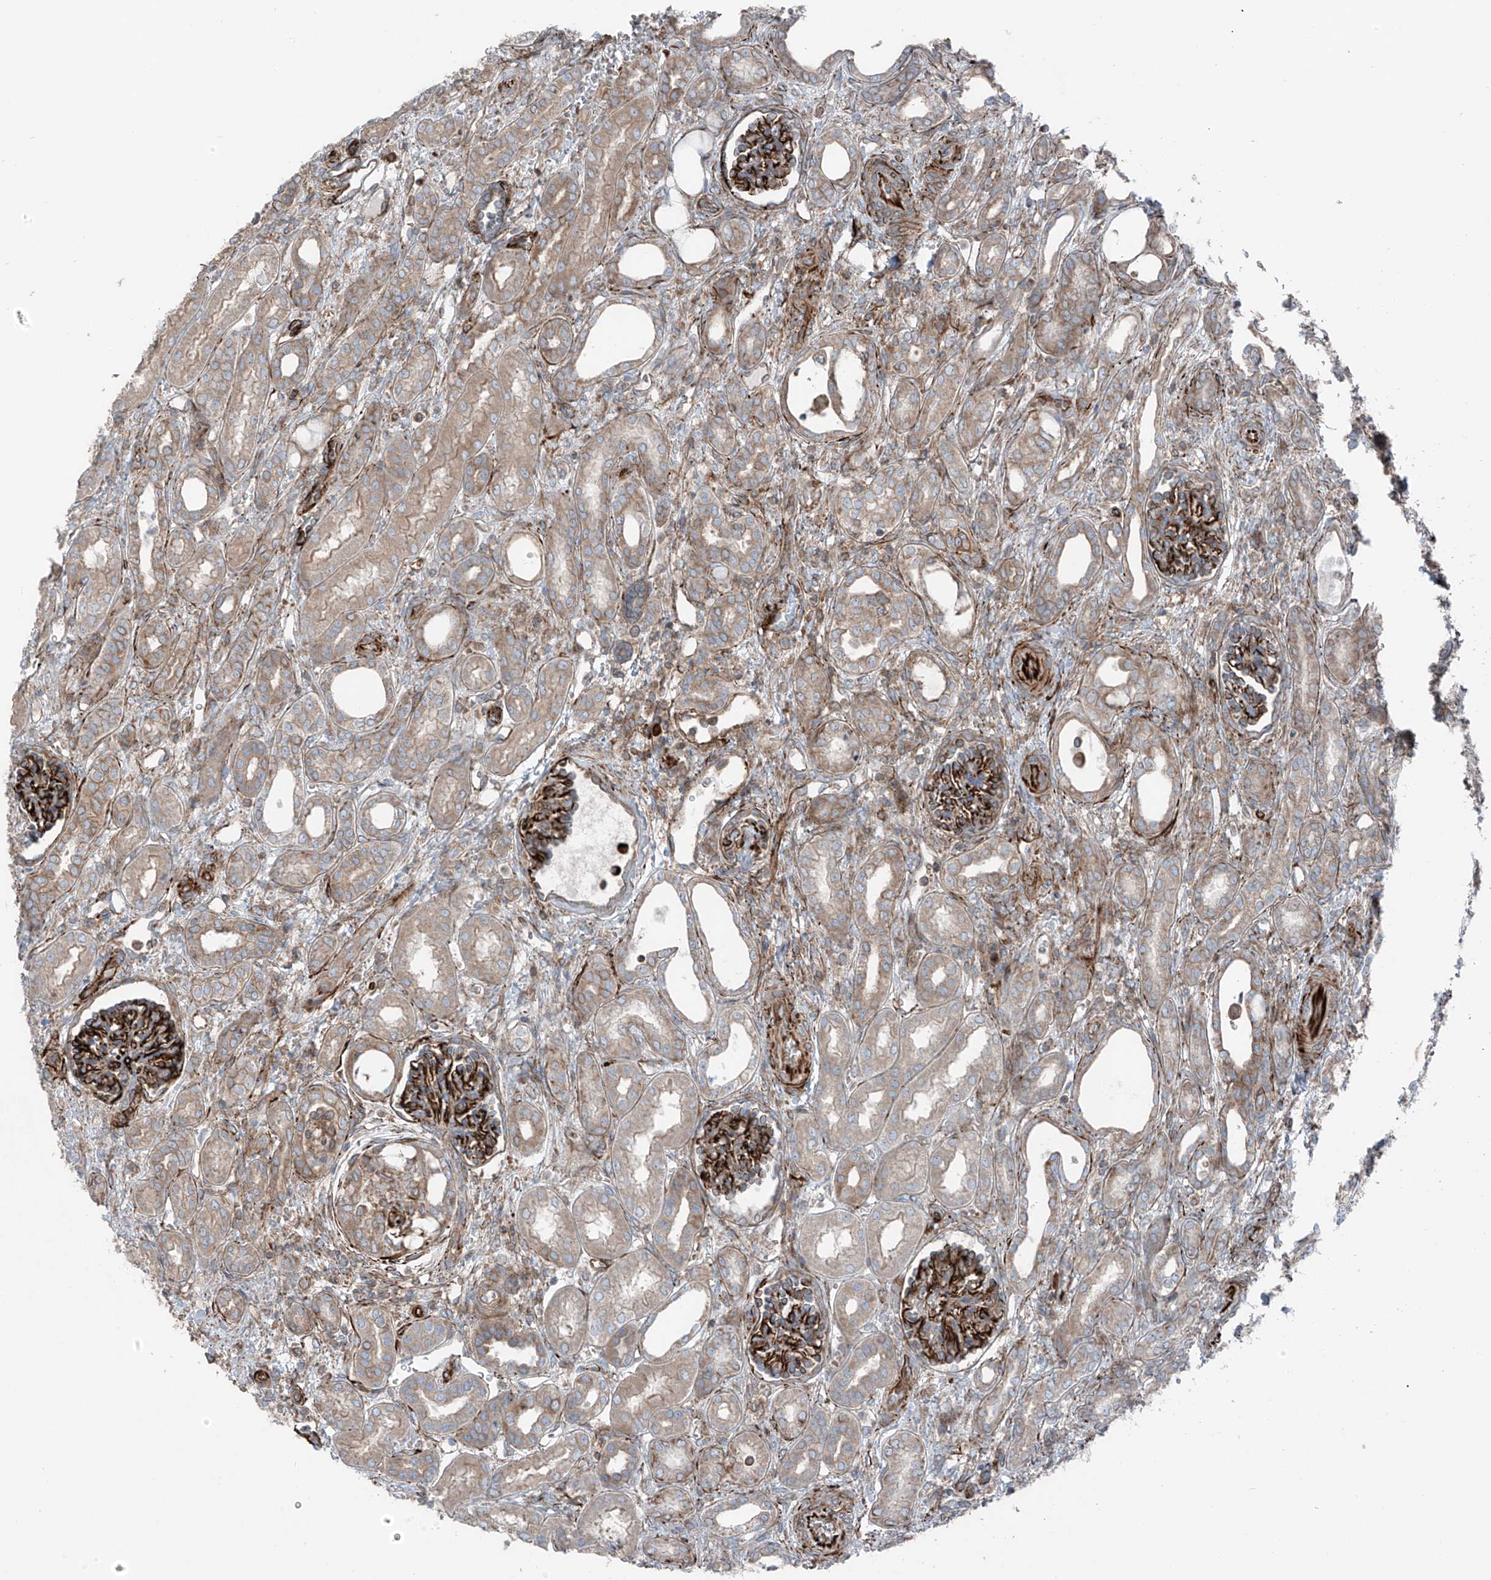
{"staining": {"intensity": "strong", "quantity": "25%-75%", "location": "cytoplasmic/membranous"}, "tissue": "kidney", "cell_type": "Cells in glomeruli", "image_type": "normal", "snomed": [{"axis": "morphology", "description": "Normal tissue, NOS"}, {"axis": "morphology", "description": "Neoplasm, malignant, NOS"}, {"axis": "topography", "description": "Kidney"}], "caption": "Immunohistochemical staining of normal human kidney reveals strong cytoplasmic/membranous protein staining in about 25%-75% of cells in glomeruli. (DAB = brown stain, brightfield microscopy at high magnification).", "gene": "ERLEC1", "patient": {"sex": "female", "age": 1}}